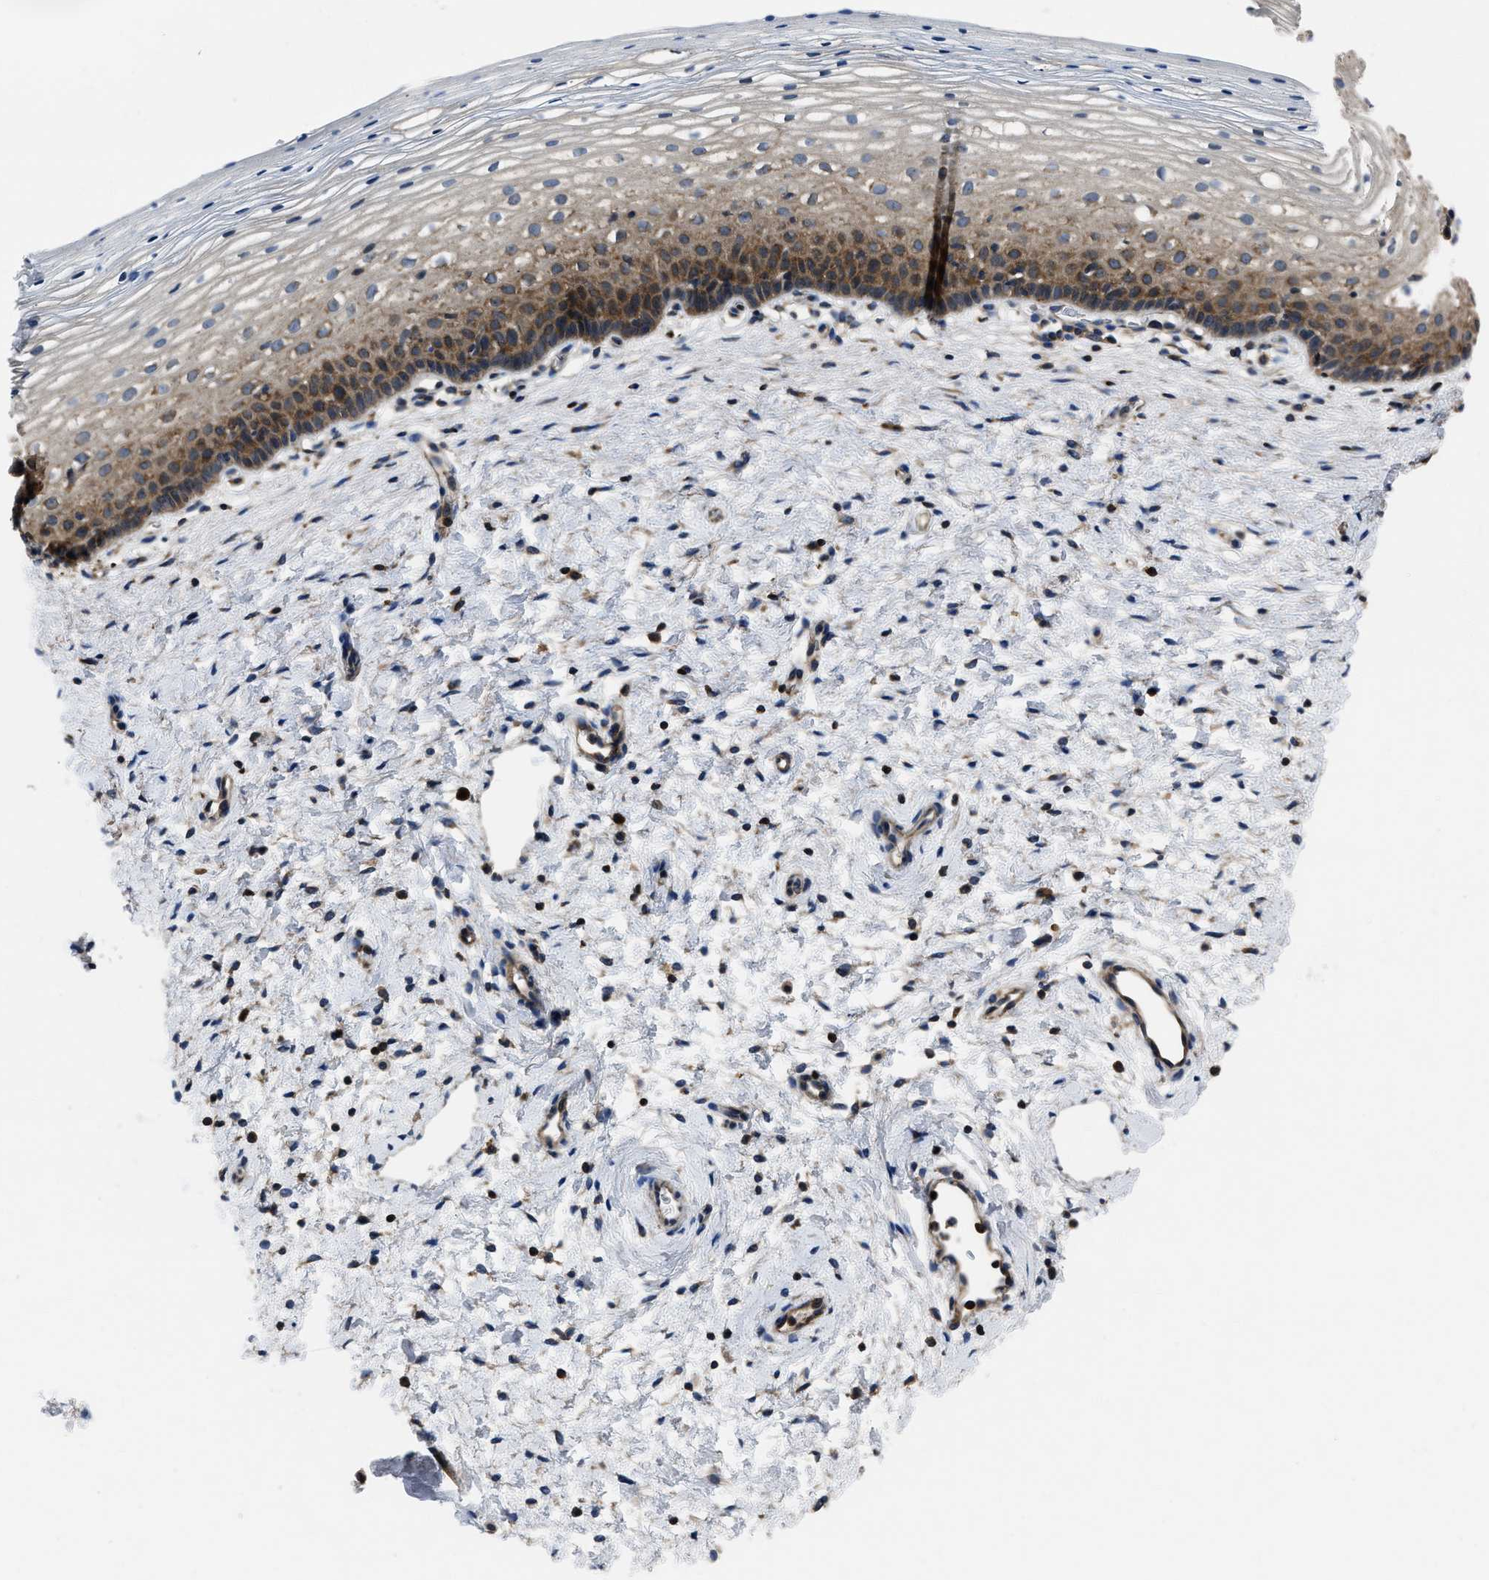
{"staining": {"intensity": "weak", "quantity": ">75%", "location": "cytoplasmic/membranous"}, "tissue": "cervix", "cell_type": "Glandular cells", "image_type": "normal", "snomed": [{"axis": "morphology", "description": "Normal tissue, NOS"}, {"axis": "topography", "description": "Cervix"}], "caption": "Immunohistochemistry histopathology image of normal cervix stained for a protein (brown), which shows low levels of weak cytoplasmic/membranous staining in approximately >75% of glandular cells.", "gene": "YARS1", "patient": {"sex": "female", "age": 72}}